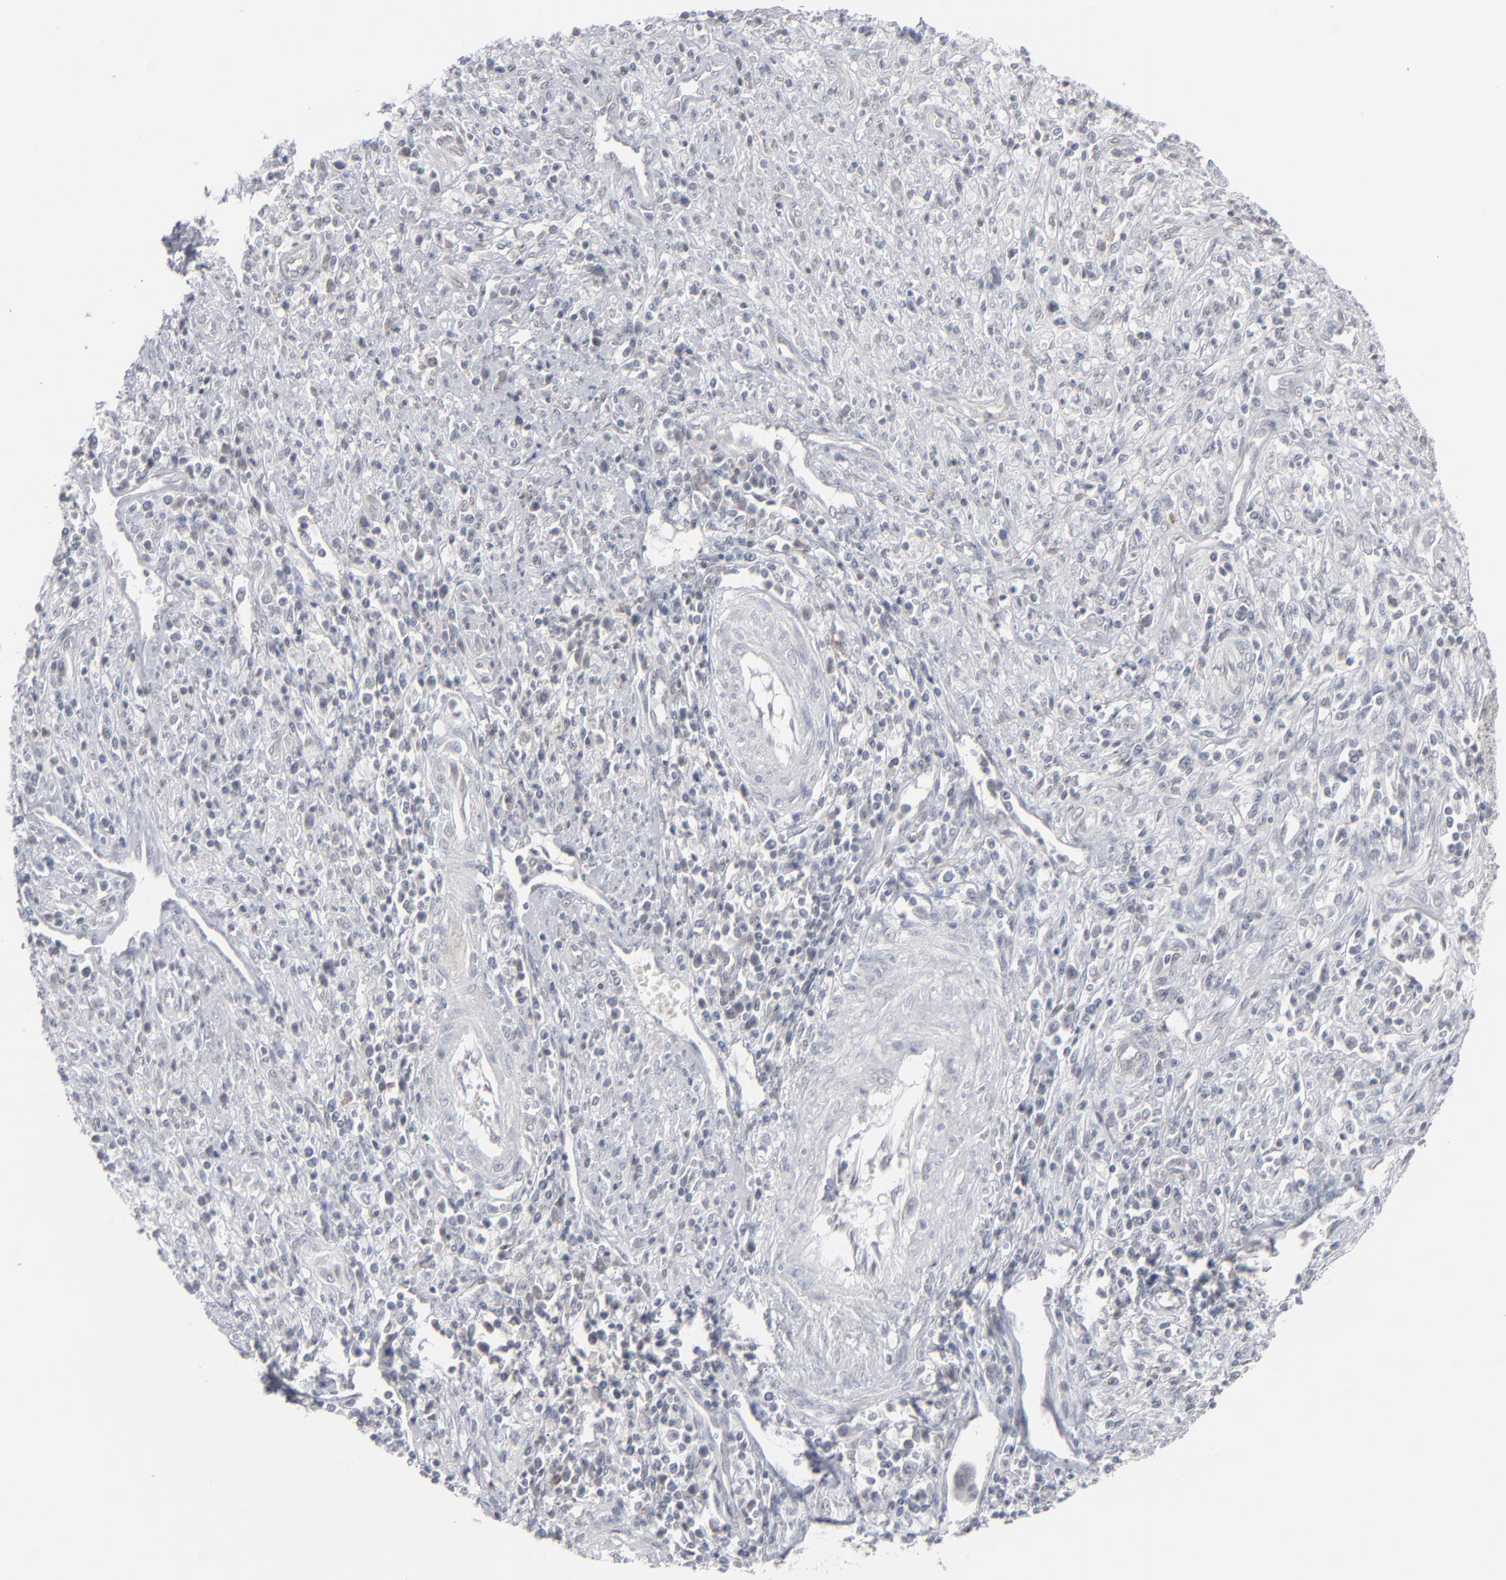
{"staining": {"intensity": "negative", "quantity": "none", "location": "none"}, "tissue": "cervical cancer", "cell_type": "Tumor cells", "image_type": "cancer", "snomed": [{"axis": "morphology", "description": "Adenocarcinoma, NOS"}, {"axis": "topography", "description": "Cervix"}], "caption": "Image shows no significant protein staining in tumor cells of adenocarcinoma (cervical).", "gene": "POF1B", "patient": {"sex": "female", "age": 36}}